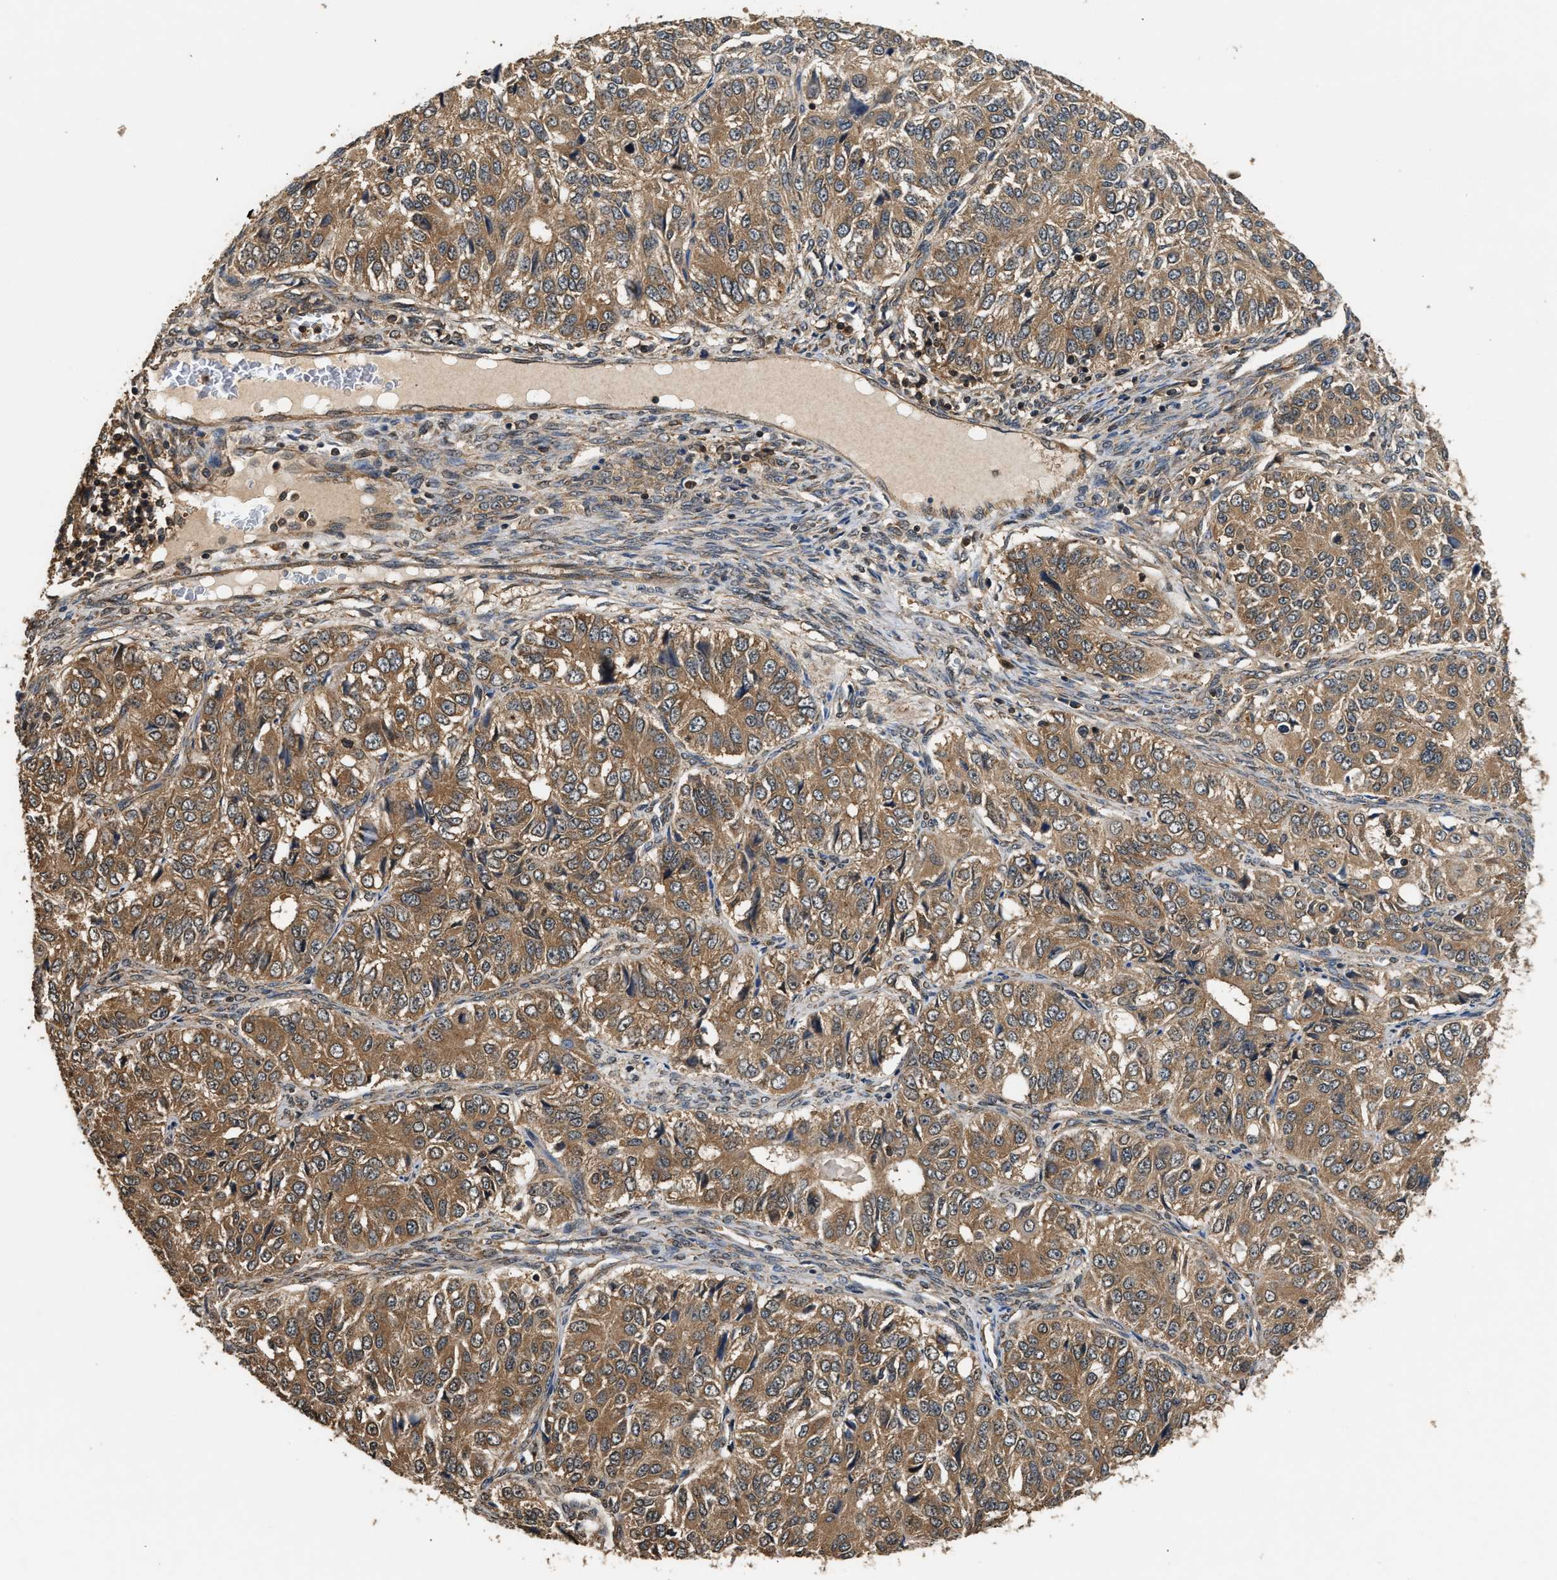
{"staining": {"intensity": "moderate", "quantity": ">75%", "location": "cytoplasmic/membranous"}, "tissue": "ovarian cancer", "cell_type": "Tumor cells", "image_type": "cancer", "snomed": [{"axis": "morphology", "description": "Carcinoma, endometroid"}, {"axis": "topography", "description": "Ovary"}], "caption": "The image reveals staining of endometroid carcinoma (ovarian), revealing moderate cytoplasmic/membranous protein expression (brown color) within tumor cells.", "gene": "DNAJC2", "patient": {"sex": "female", "age": 51}}